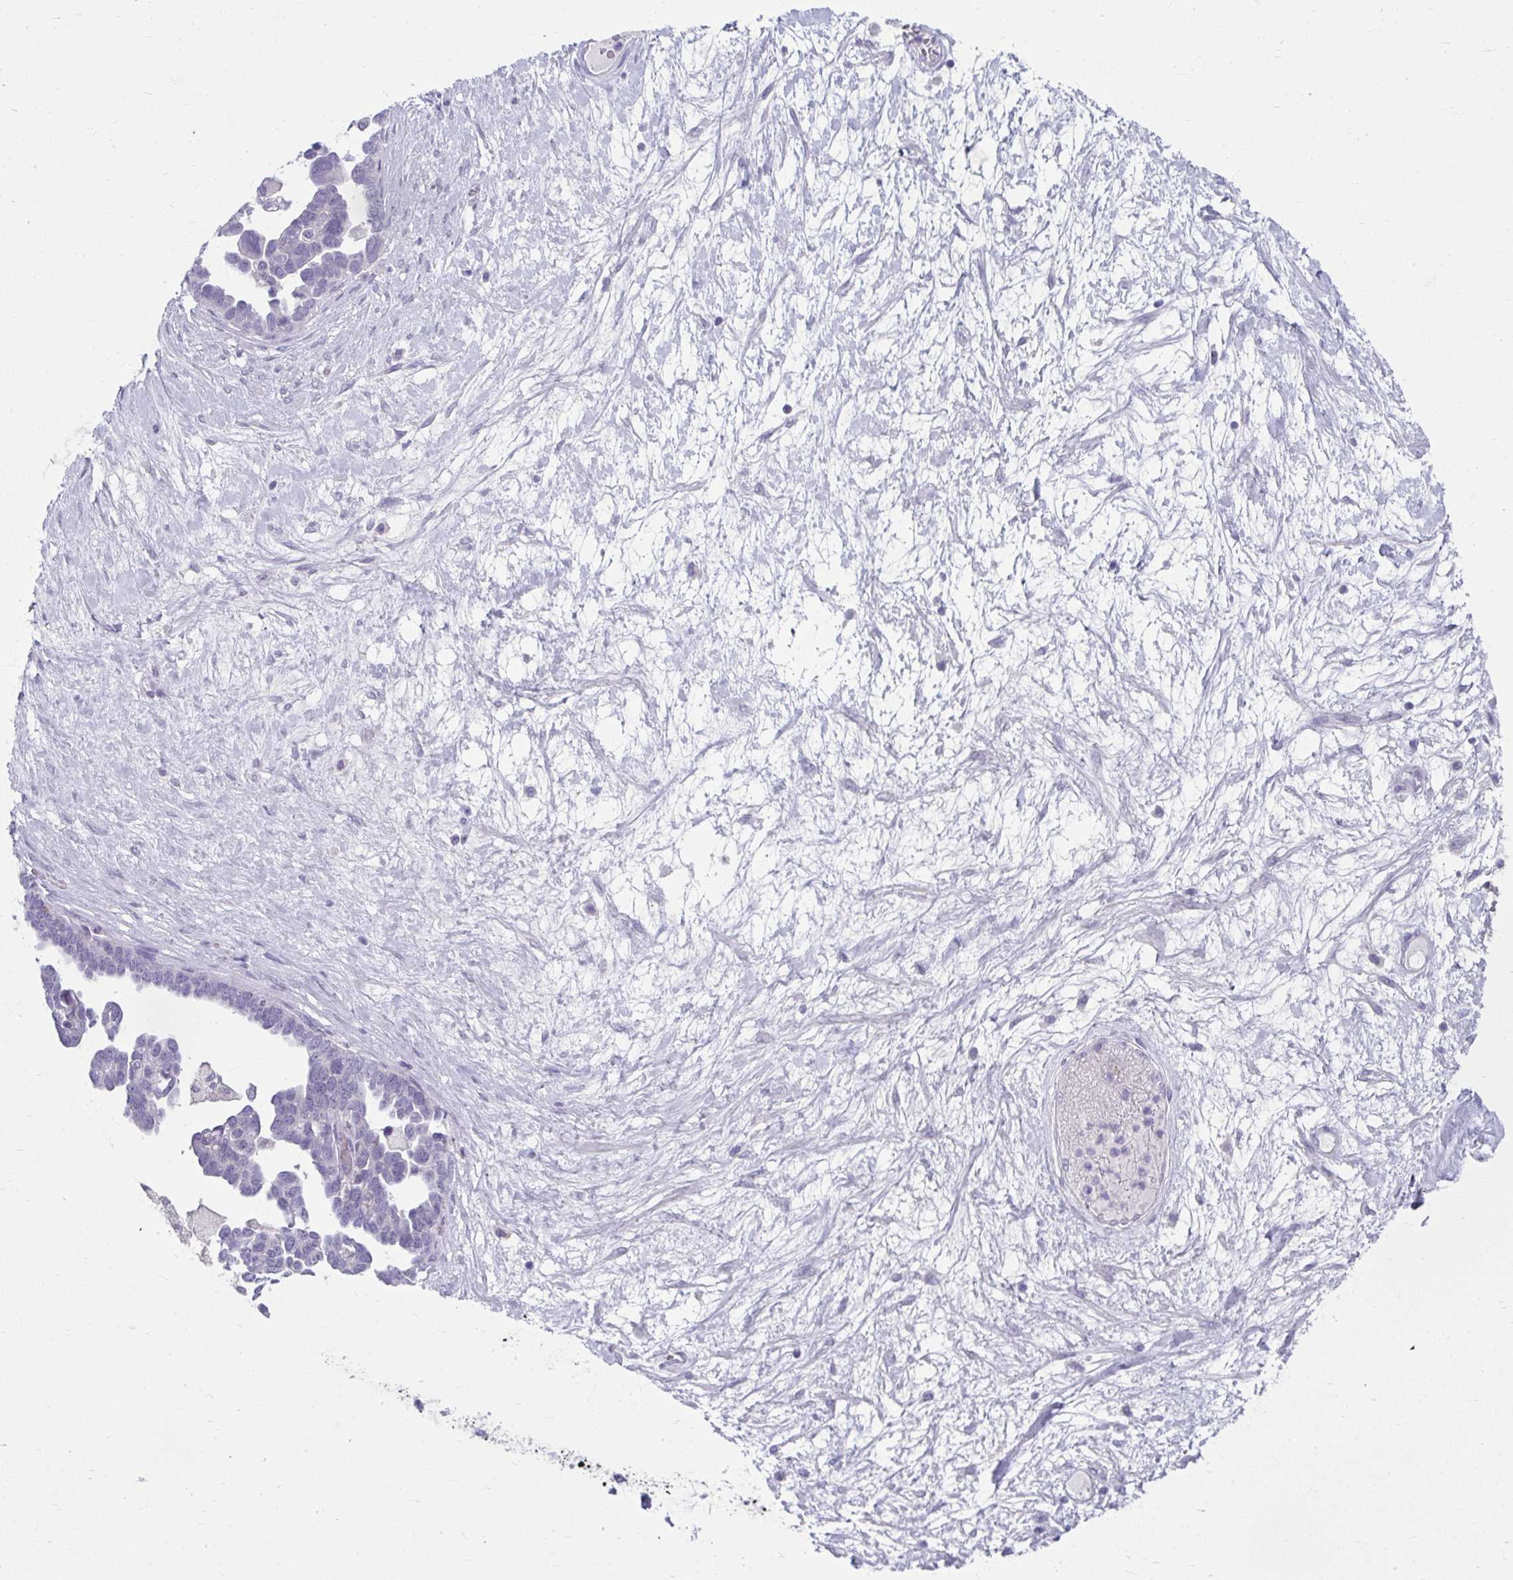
{"staining": {"intensity": "negative", "quantity": "none", "location": "none"}, "tissue": "ovarian cancer", "cell_type": "Tumor cells", "image_type": "cancer", "snomed": [{"axis": "morphology", "description": "Cystadenocarcinoma, serous, NOS"}, {"axis": "topography", "description": "Ovary"}], "caption": "Immunohistochemistry image of ovarian cancer (serous cystadenocarcinoma) stained for a protein (brown), which reveals no expression in tumor cells.", "gene": "UGT3A2", "patient": {"sex": "female", "age": 54}}